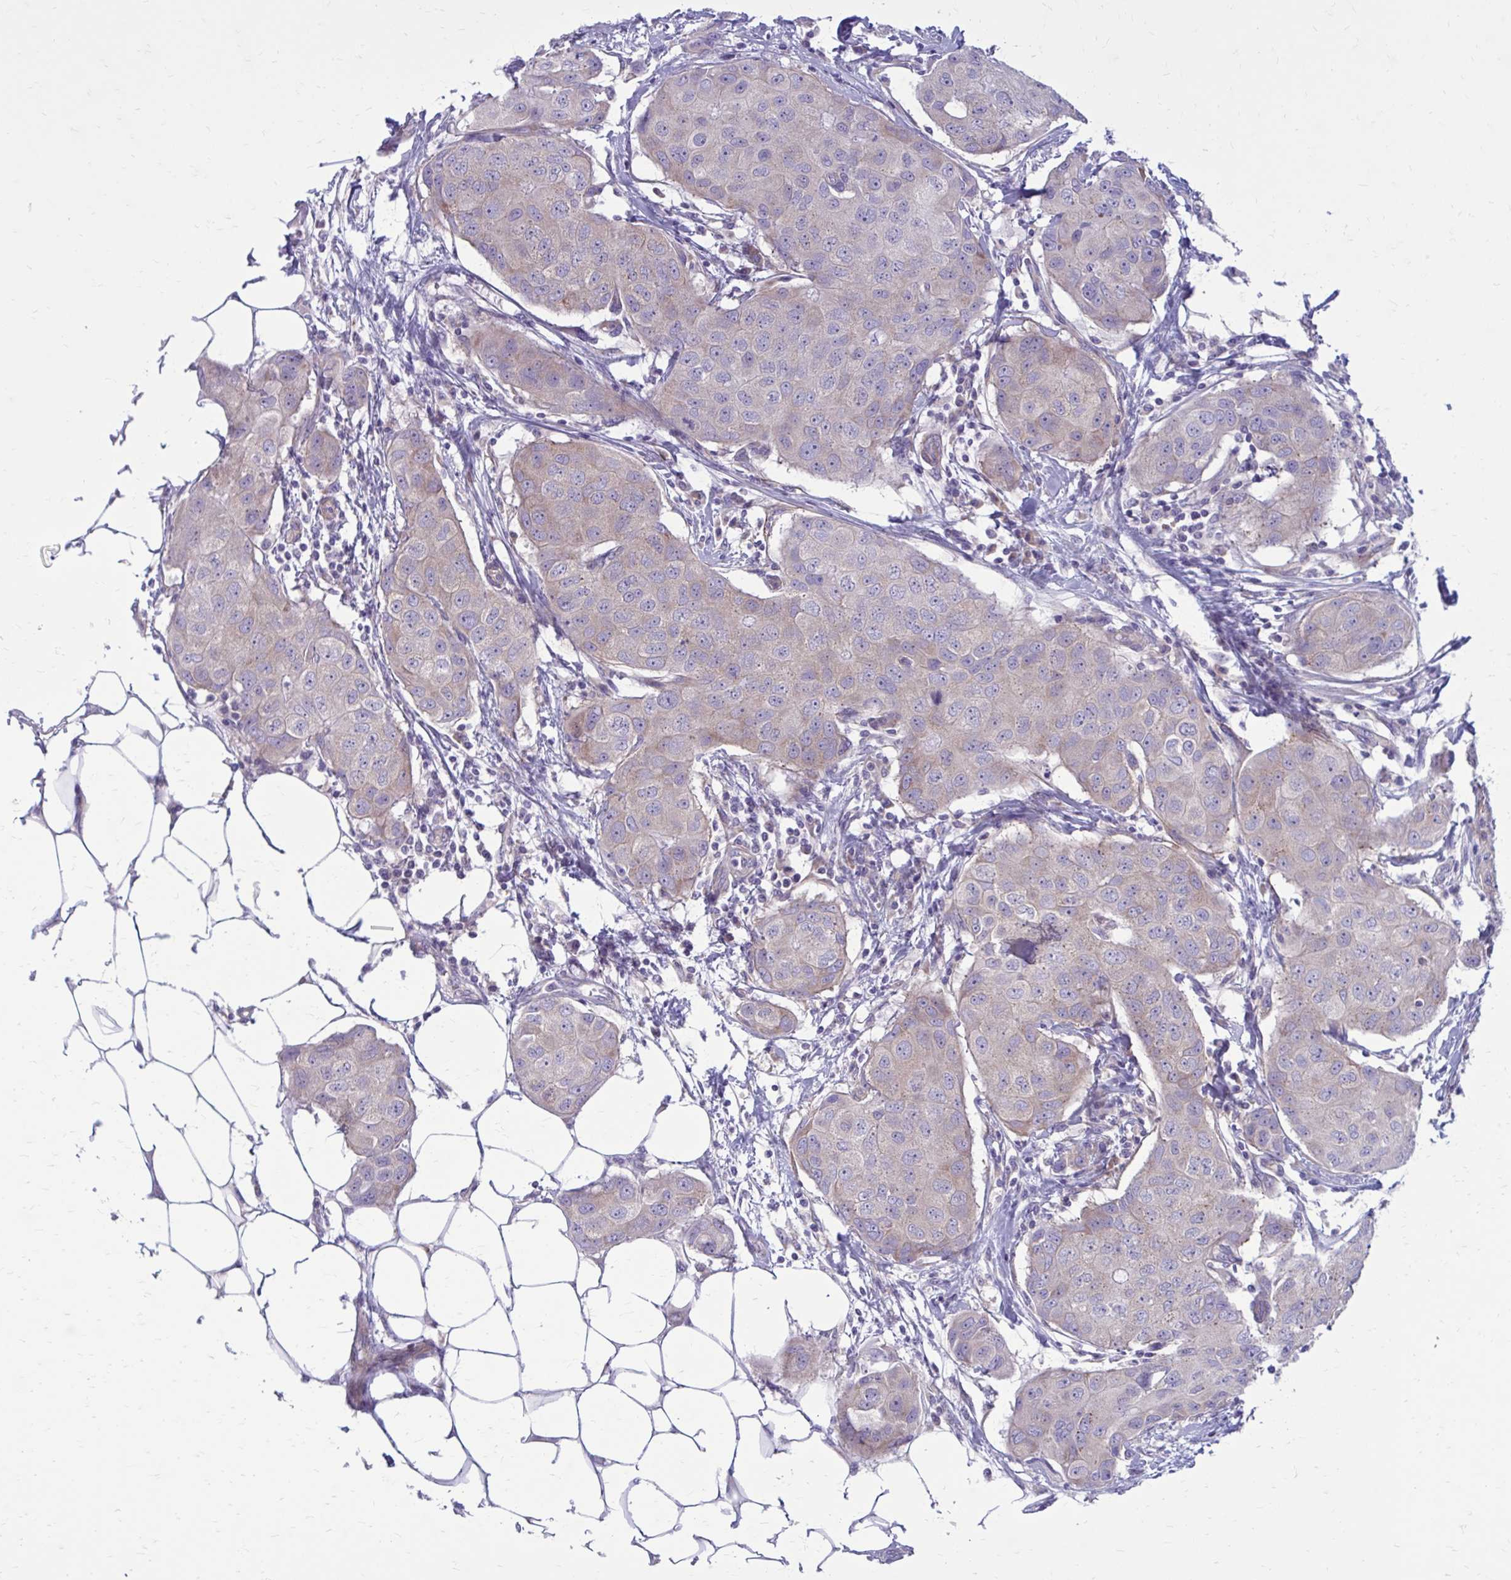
{"staining": {"intensity": "weak", "quantity": "<25%", "location": "cytoplasmic/membranous"}, "tissue": "breast cancer", "cell_type": "Tumor cells", "image_type": "cancer", "snomed": [{"axis": "morphology", "description": "Duct carcinoma"}, {"axis": "topography", "description": "Breast"}, {"axis": "topography", "description": "Lymph node"}], "caption": "Immunohistochemistry (IHC) histopathology image of neoplastic tissue: human invasive ductal carcinoma (breast) stained with DAB shows no significant protein positivity in tumor cells. (Brightfield microscopy of DAB (3,3'-diaminobenzidine) IHC at high magnification).", "gene": "GIGYF2", "patient": {"sex": "female", "age": 80}}